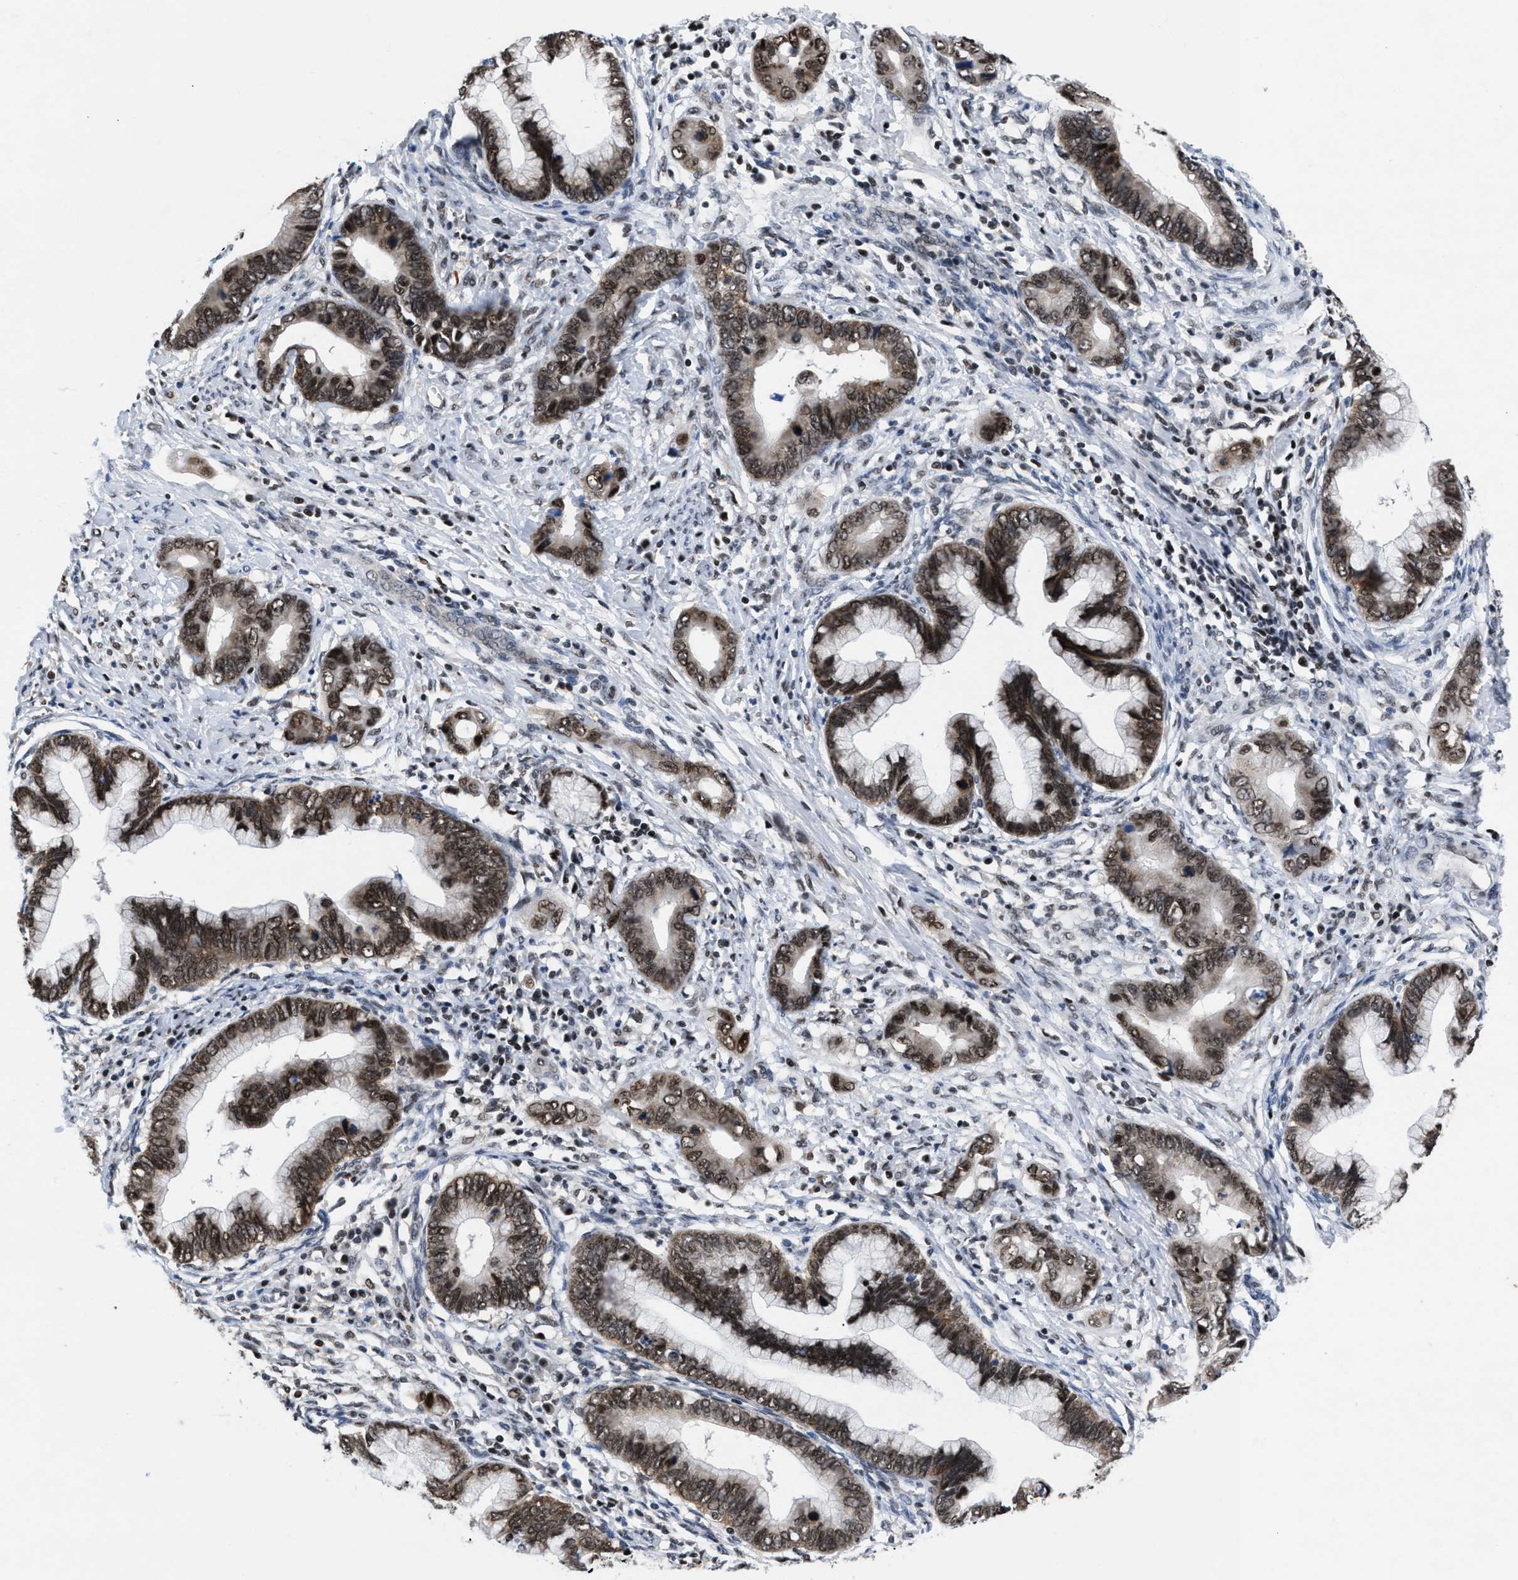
{"staining": {"intensity": "moderate", "quantity": ">75%", "location": "nuclear"}, "tissue": "cervical cancer", "cell_type": "Tumor cells", "image_type": "cancer", "snomed": [{"axis": "morphology", "description": "Adenocarcinoma, NOS"}, {"axis": "topography", "description": "Cervix"}], "caption": "Tumor cells display medium levels of moderate nuclear positivity in approximately >75% of cells in human cervical adenocarcinoma.", "gene": "WDR81", "patient": {"sex": "female", "age": 44}}